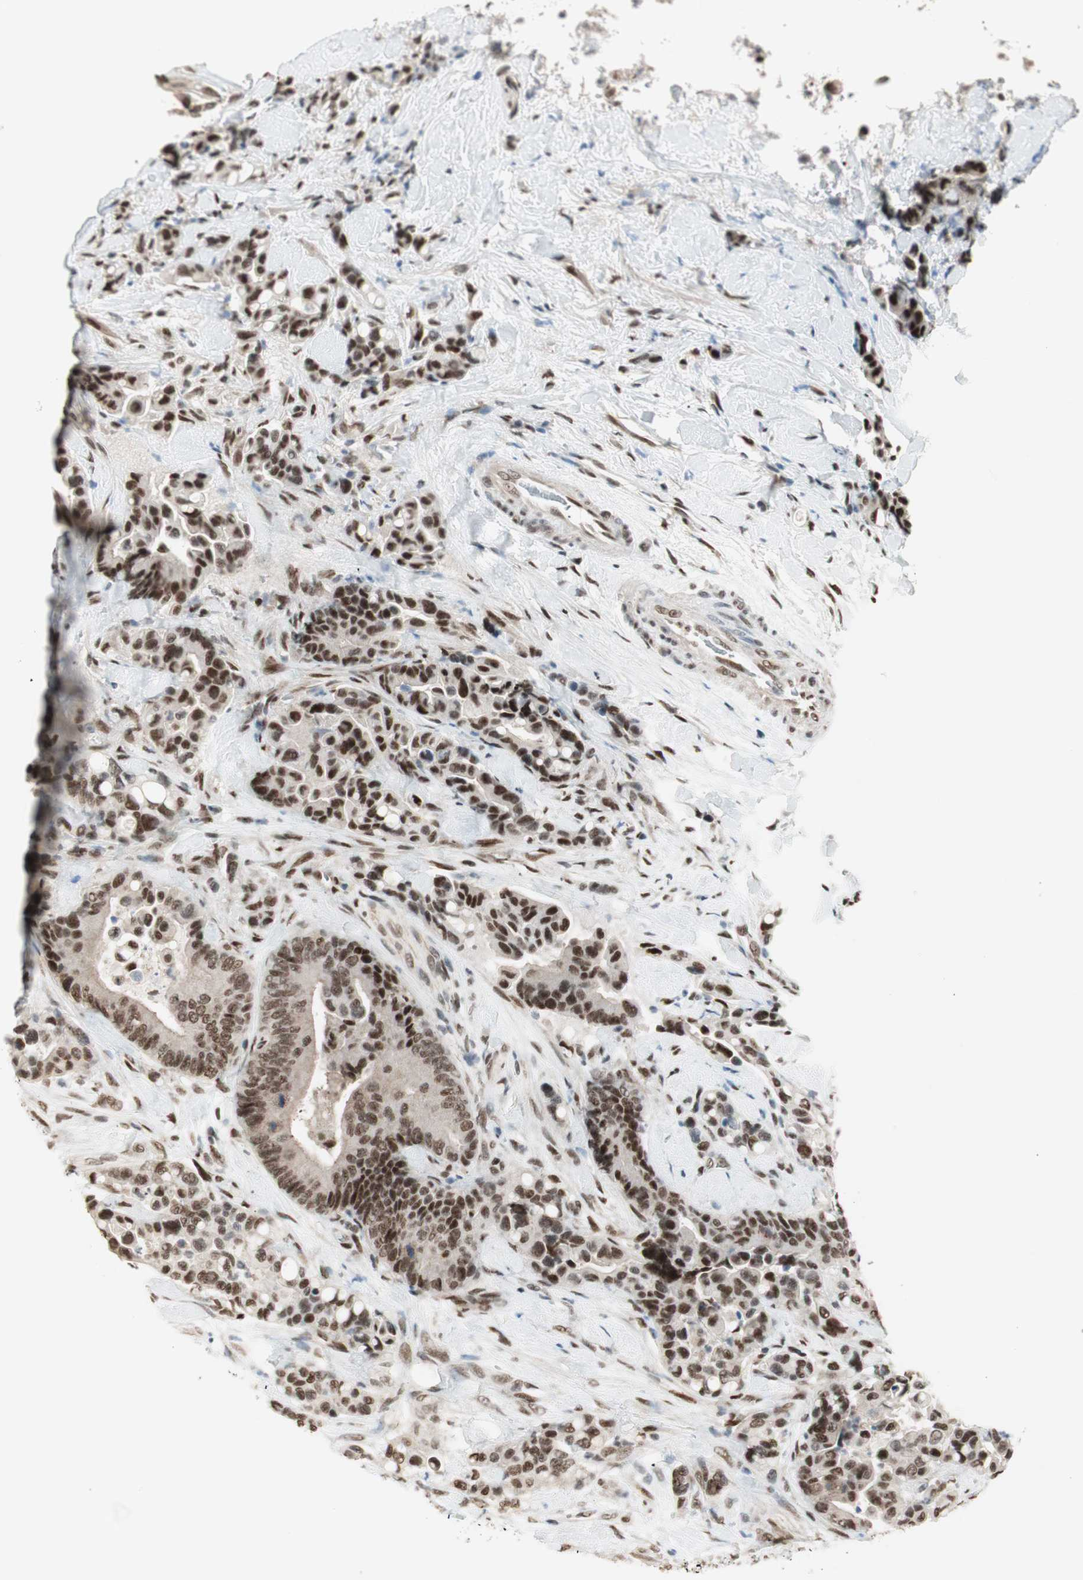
{"staining": {"intensity": "moderate", "quantity": ">75%", "location": "nuclear"}, "tissue": "colorectal cancer", "cell_type": "Tumor cells", "image_type": "cancer", "snomed": [{"axis": "morphology", "description": "Normal tissue, NOS"}, {"axis": "morphology", "description": "Adenocarcinoma, NOS"}, {"axis": "topography", "description": "Colon"}], "caption": "Human colorectal cancer (adenocarcinoma) stained with a brown dye shows moderate nuclear positive positivity in about >75% of tumor cells.", "gene": "SMARCE1", "patient": {"sex": "male", "age": 82}}